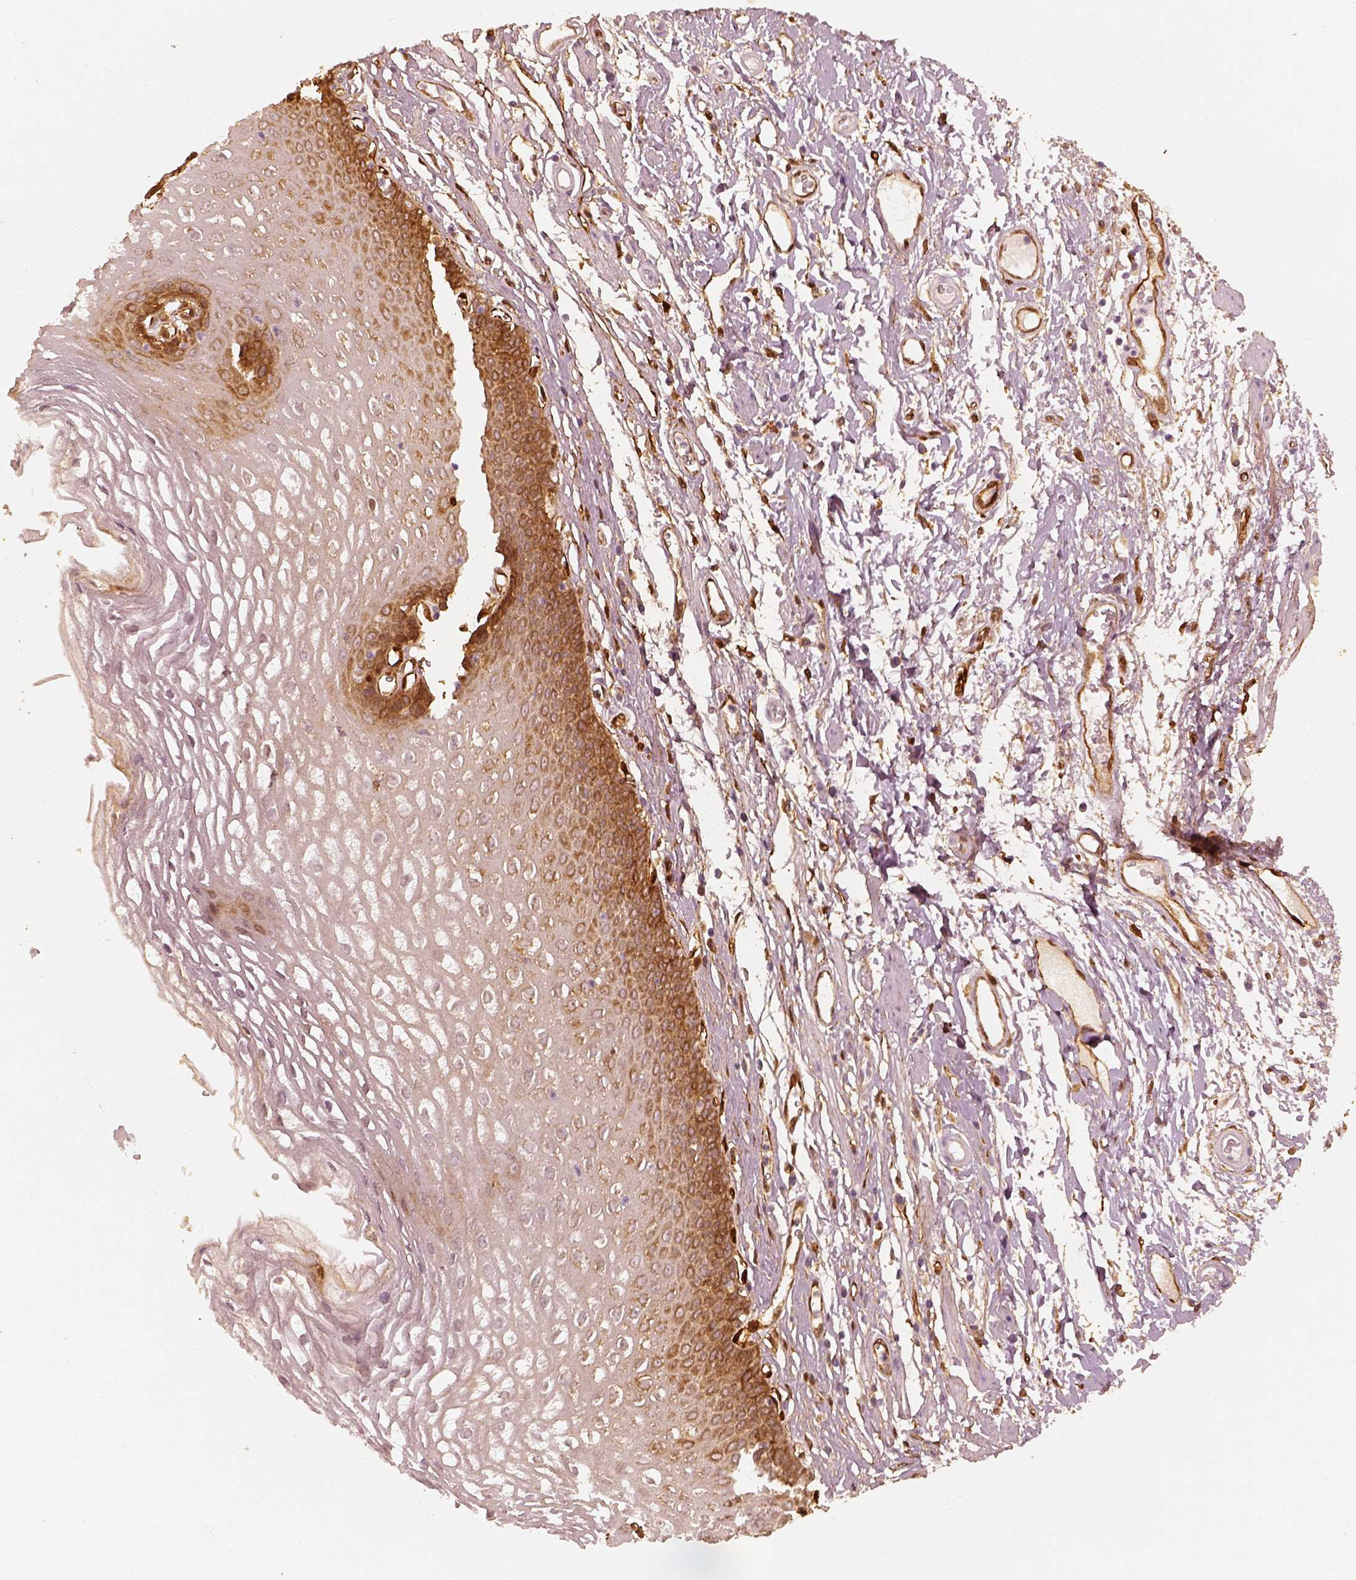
{"staining": {"intensity": "strong", "quantity": "25%-75%", "location": "cytoplasmic/membranous"}, "tissue": "esophagus", "cell_type": "Squamous epithelial cells", "image_type": "normal", "snomed": [{"axis": "morphology", "description": "Normal tissue, NOS"}, {"axis": "topography", "description": "Esophagus"}], "caption": "This is an image of immunohistochemistry staining of normal esophagus, which shows strong staining in the cytoplasmic/membranous of squamous epithelial cells.", "gene": "FSCN1", "patient": {"sex": "male", "age": 72}}